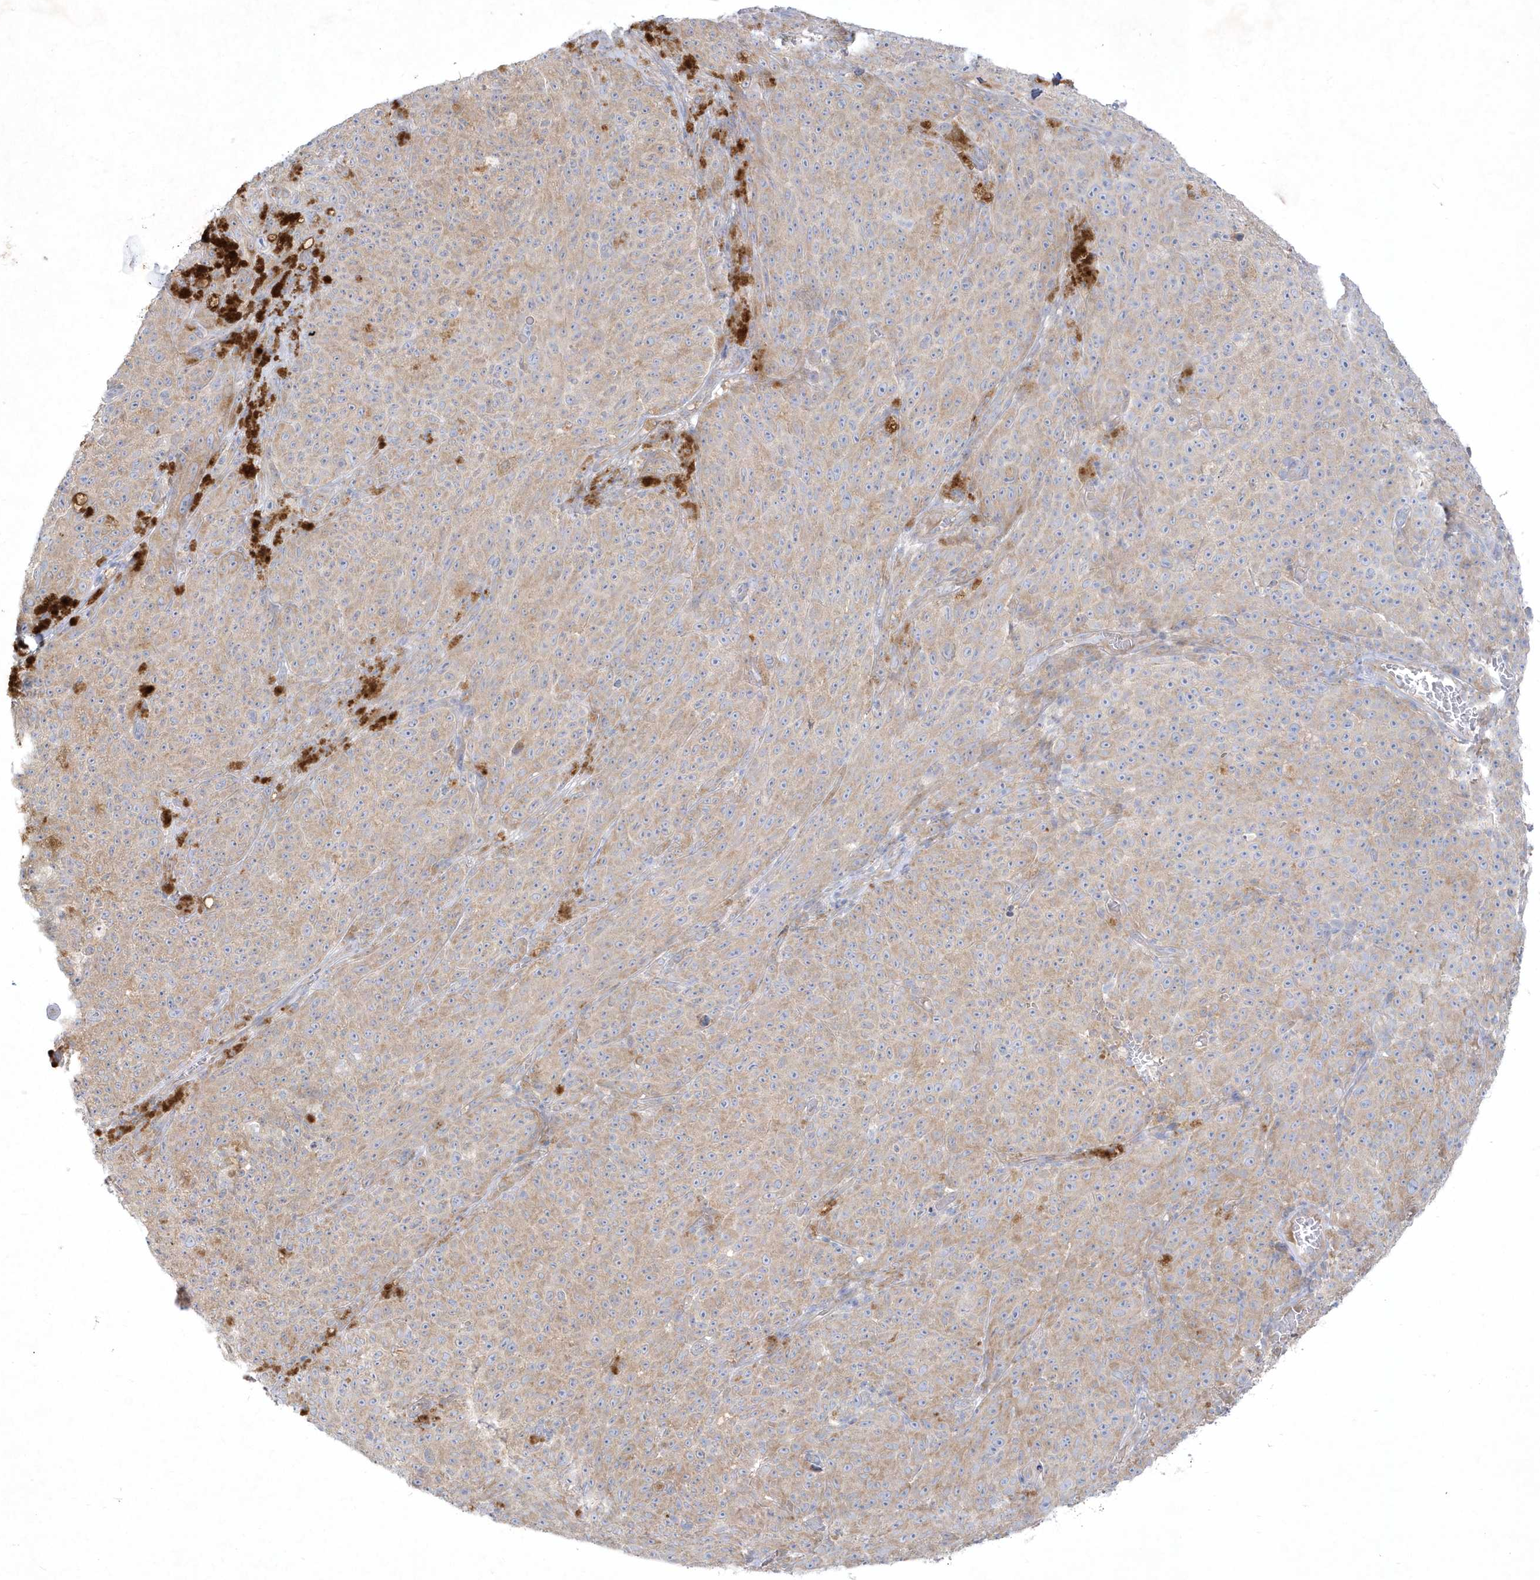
{"staining": {"intensity": "weak", "quantity": "25%-75%", "location": "cytoplasmic/membranous"}, "tissue": "melanoma", "cell_type": "Tumor cells", "image_type": "cancer", "snomed": [{"axis": "morphology", "description": "Malignant melanoma, NOS"}, {"axis": "topography", "description": "Skin"}], "caption": "Human malignant melanoma stained with a protein marker exhibits weak staining in tumor cells.", "gene": "LARS1", "patient": {"sex": "female", "age": 82}}